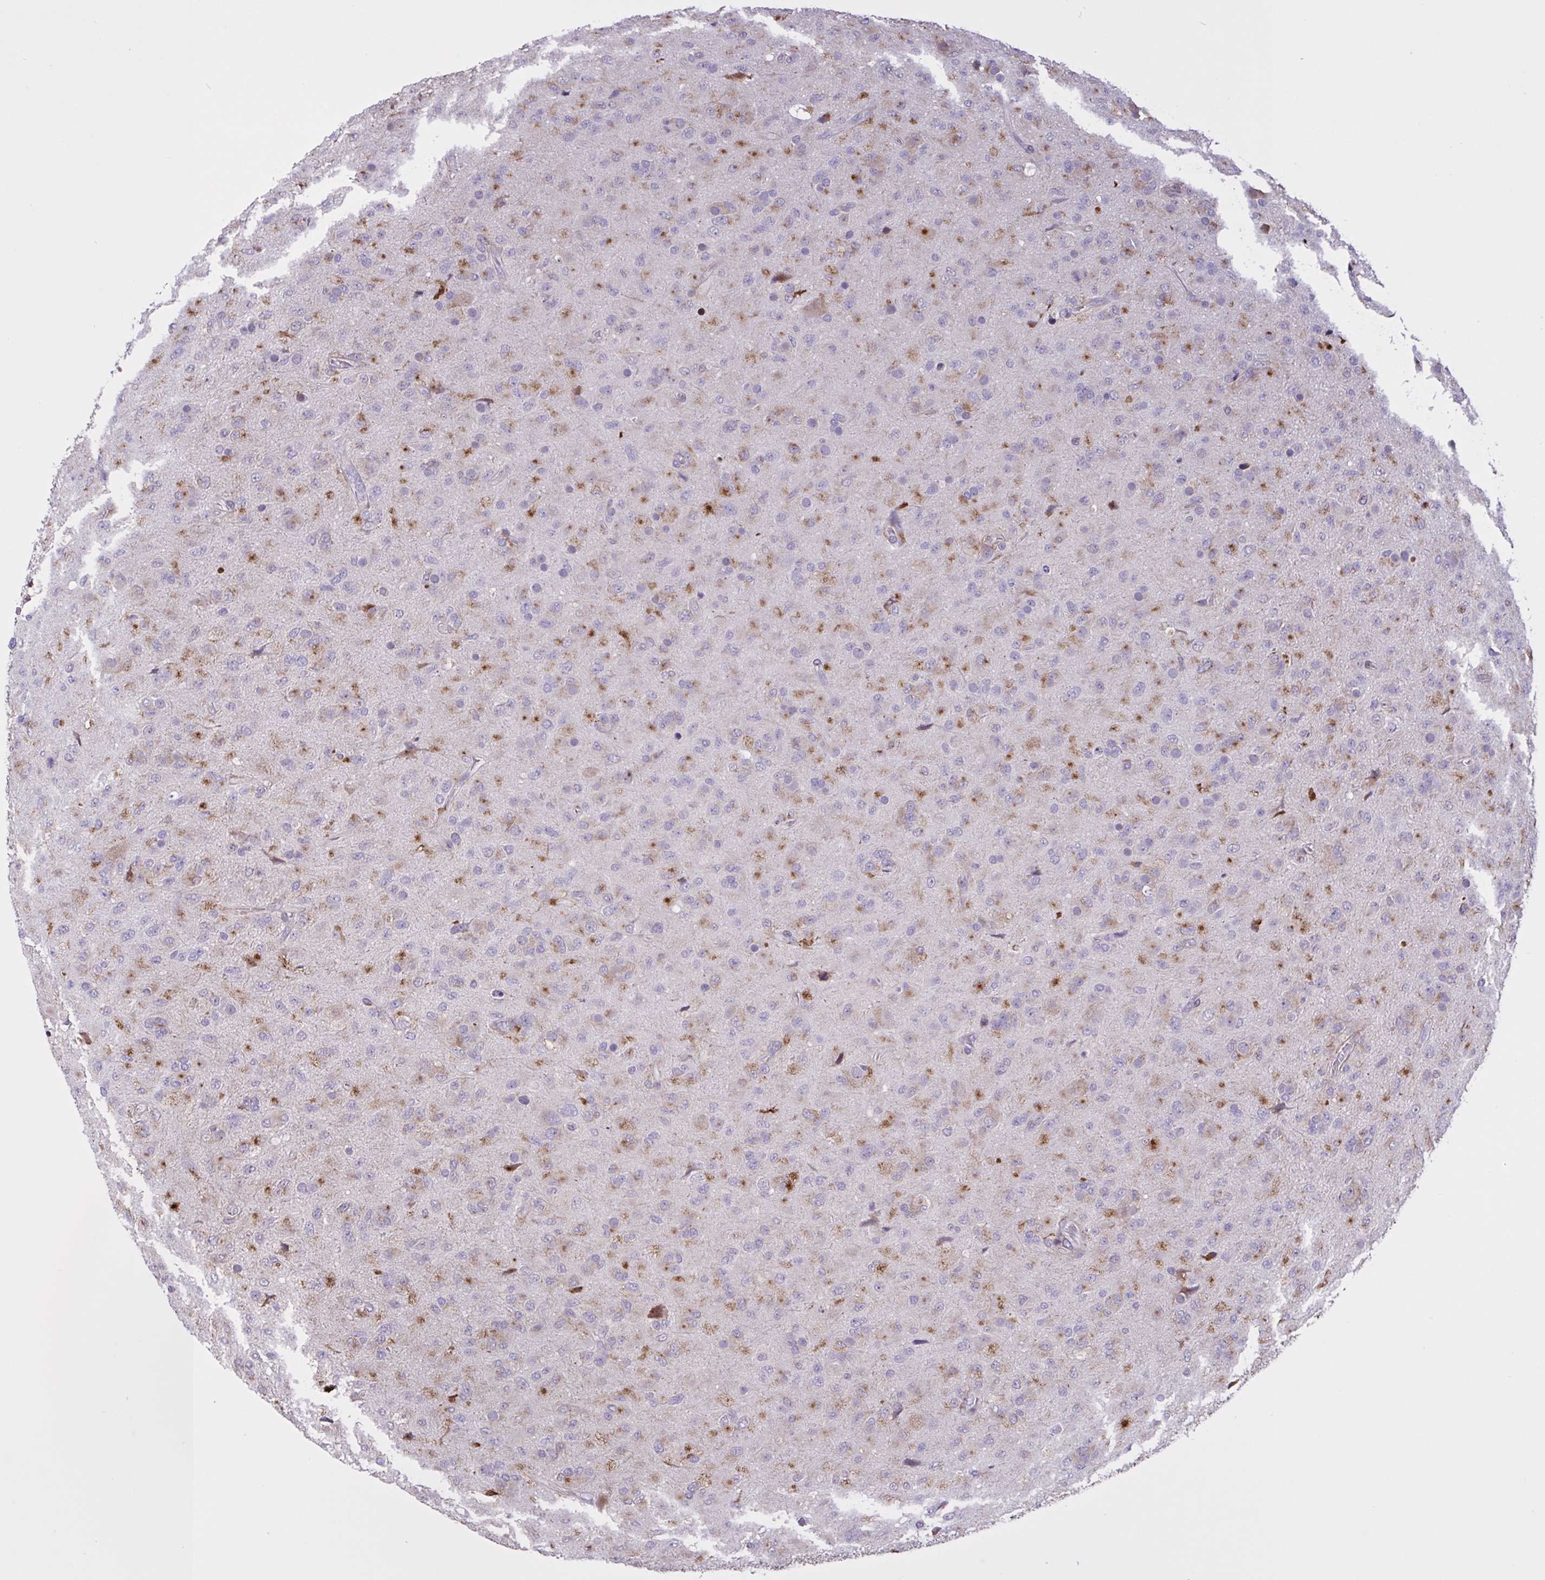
{"staining": {"intensity": "moderate", "quantity": "<25%", "location": "cytoplasmic/membranous"}, "tissue": "glioma", "cell_type": "Tumor cells", "image_type": "cancer", "snomed": [{"axis": "morphology", "description": "Glioma, malignant, Low grade"}, {"axis": "topography", "description": "Brain"}], "caption": "Immunohistochemical staining of human malignant low-grade glioma reveals moderate cytoplasmic/membranous protein positivity in about <25% of tumor cells.", "gene": "MRGPRX2", "patient": {"sex": "male", "age": 65}}